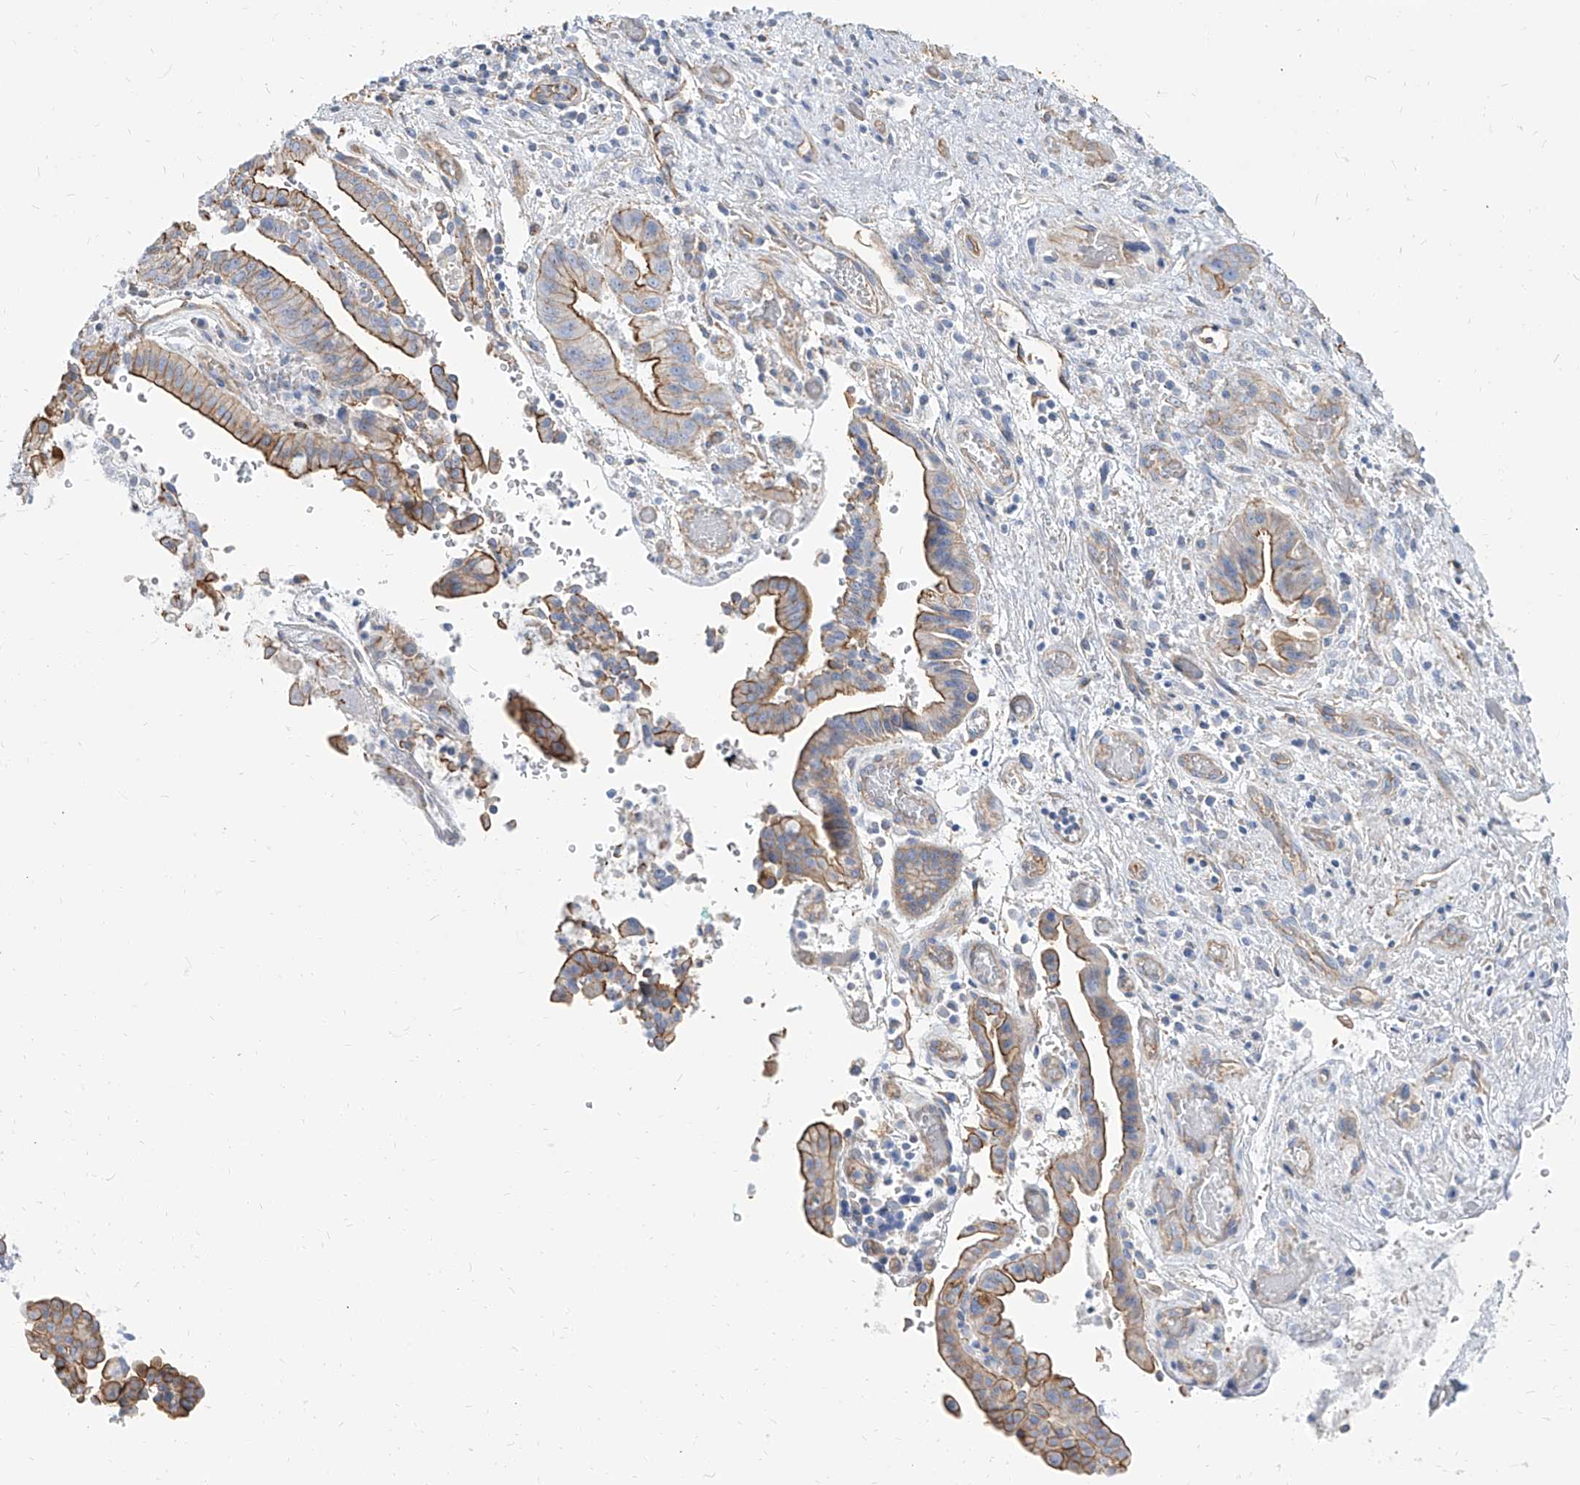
{"staining": {"intensity": "strong", "quantity": ">75%", "location": "cytoplasmic/membranous"}, "tissue": "liver cancer", "cell_type": "Tumor cells", "image_type": "cancer", "snomed": [{"axis": "morphology", "description": "Cholangiocarcinoma"}, {"axis": "topography", "description": "Liver"}], "caption": "Protein analysis of liver cholangiocarcinoma tissue displays strong cytoplasmic/membranous positivity in approximately >75% of tumor cells.", "gene": "TXLNB", "patient": {"sex": "female", "age": 54}}